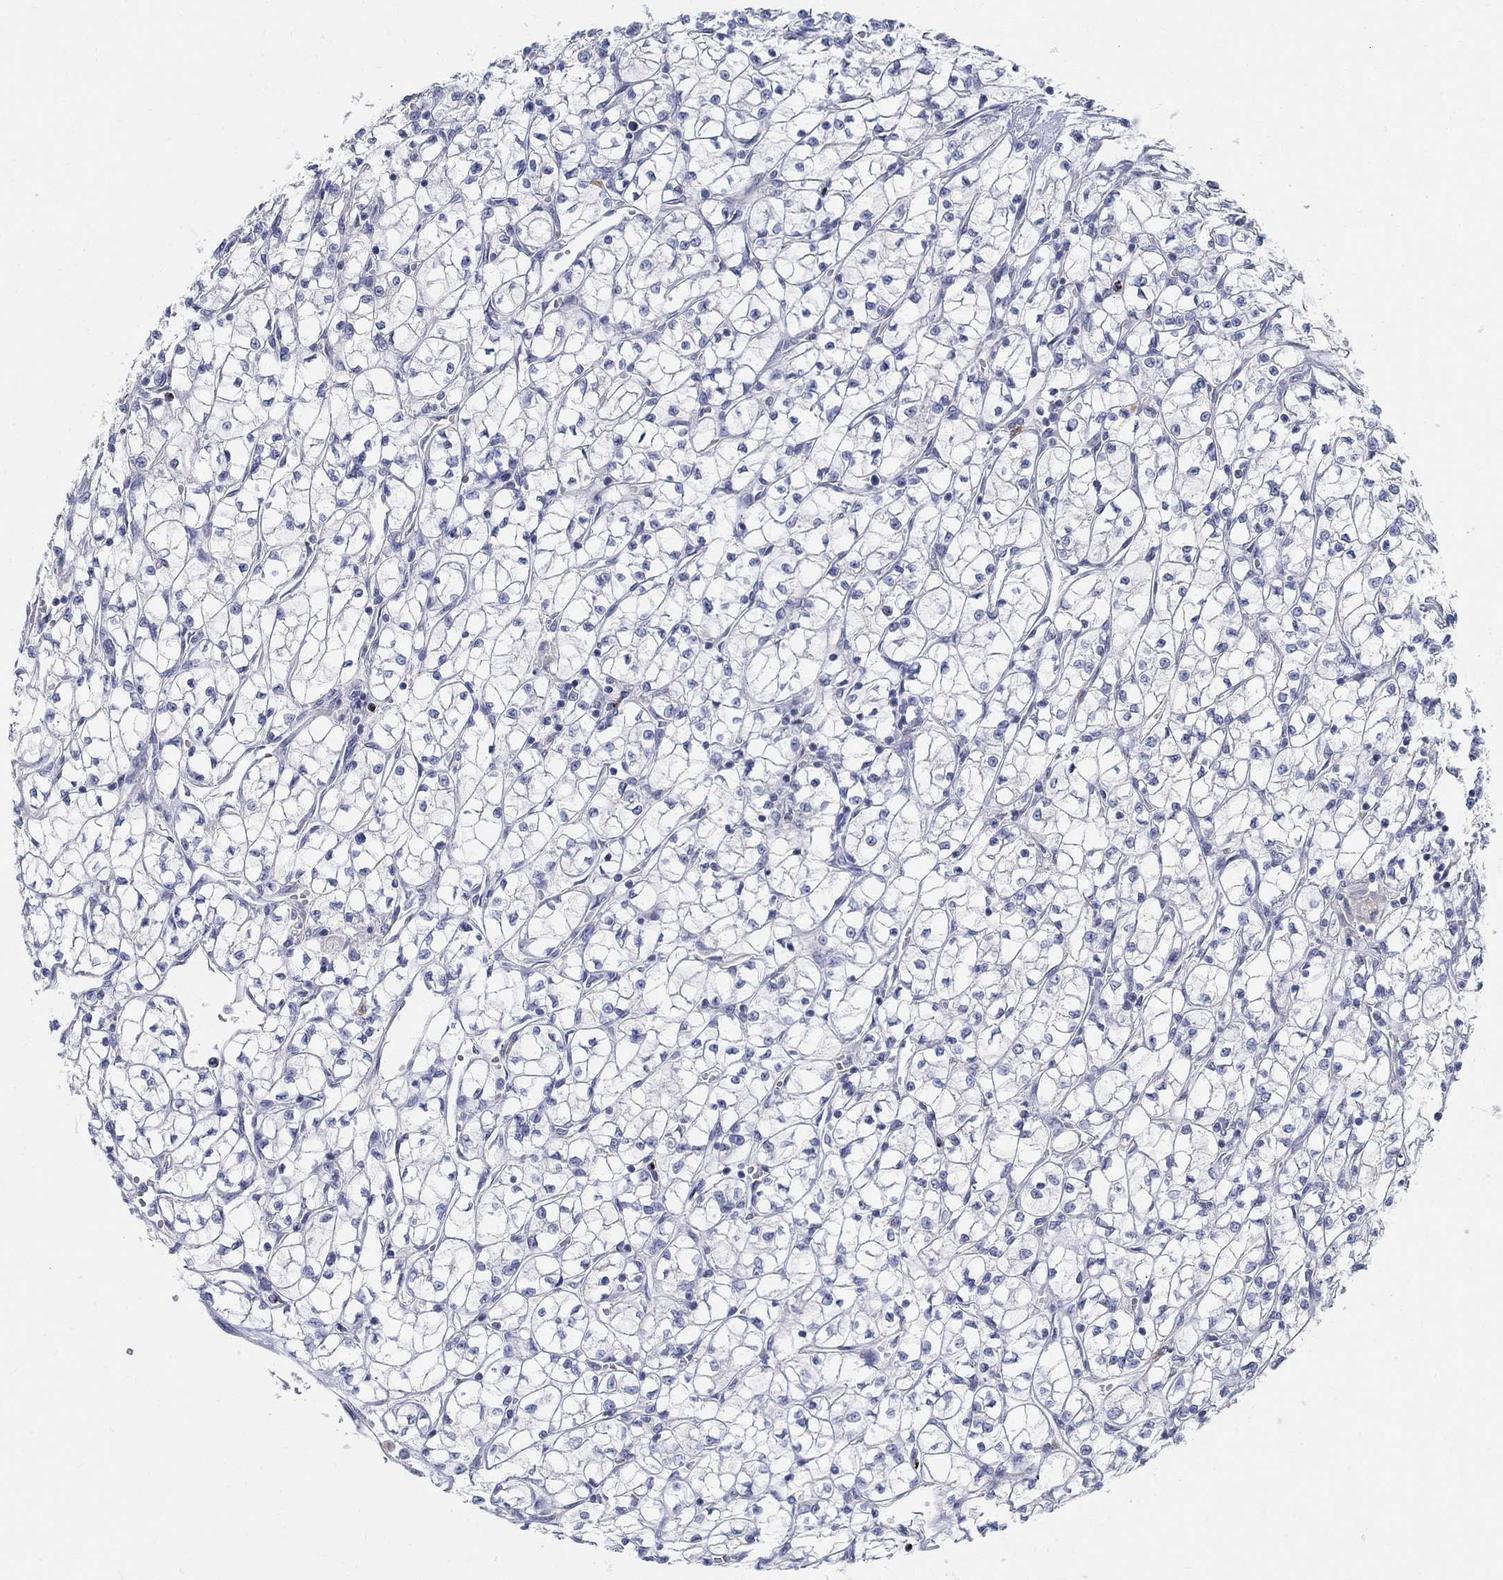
{"staining": {"intensity": "negative", "quantity": "none", "location": "none"}, "tissue": "renal cancer", "cell_type": "Tumor cells", "image_type": "cancer", "snomed": [{"axis": "morphology", "description": "Adenocarcinoma, NOS"}, {"axis": "topography", "description": "Kidney"}], "caption": "Protein analysis of renal adenocarcinoma displays no significant expression in tumor cells. (Brightfield microscopy of DAB IHC at high magnification).", "gene": "ANO7", "patient": {"sex": "female", "age": 64}}